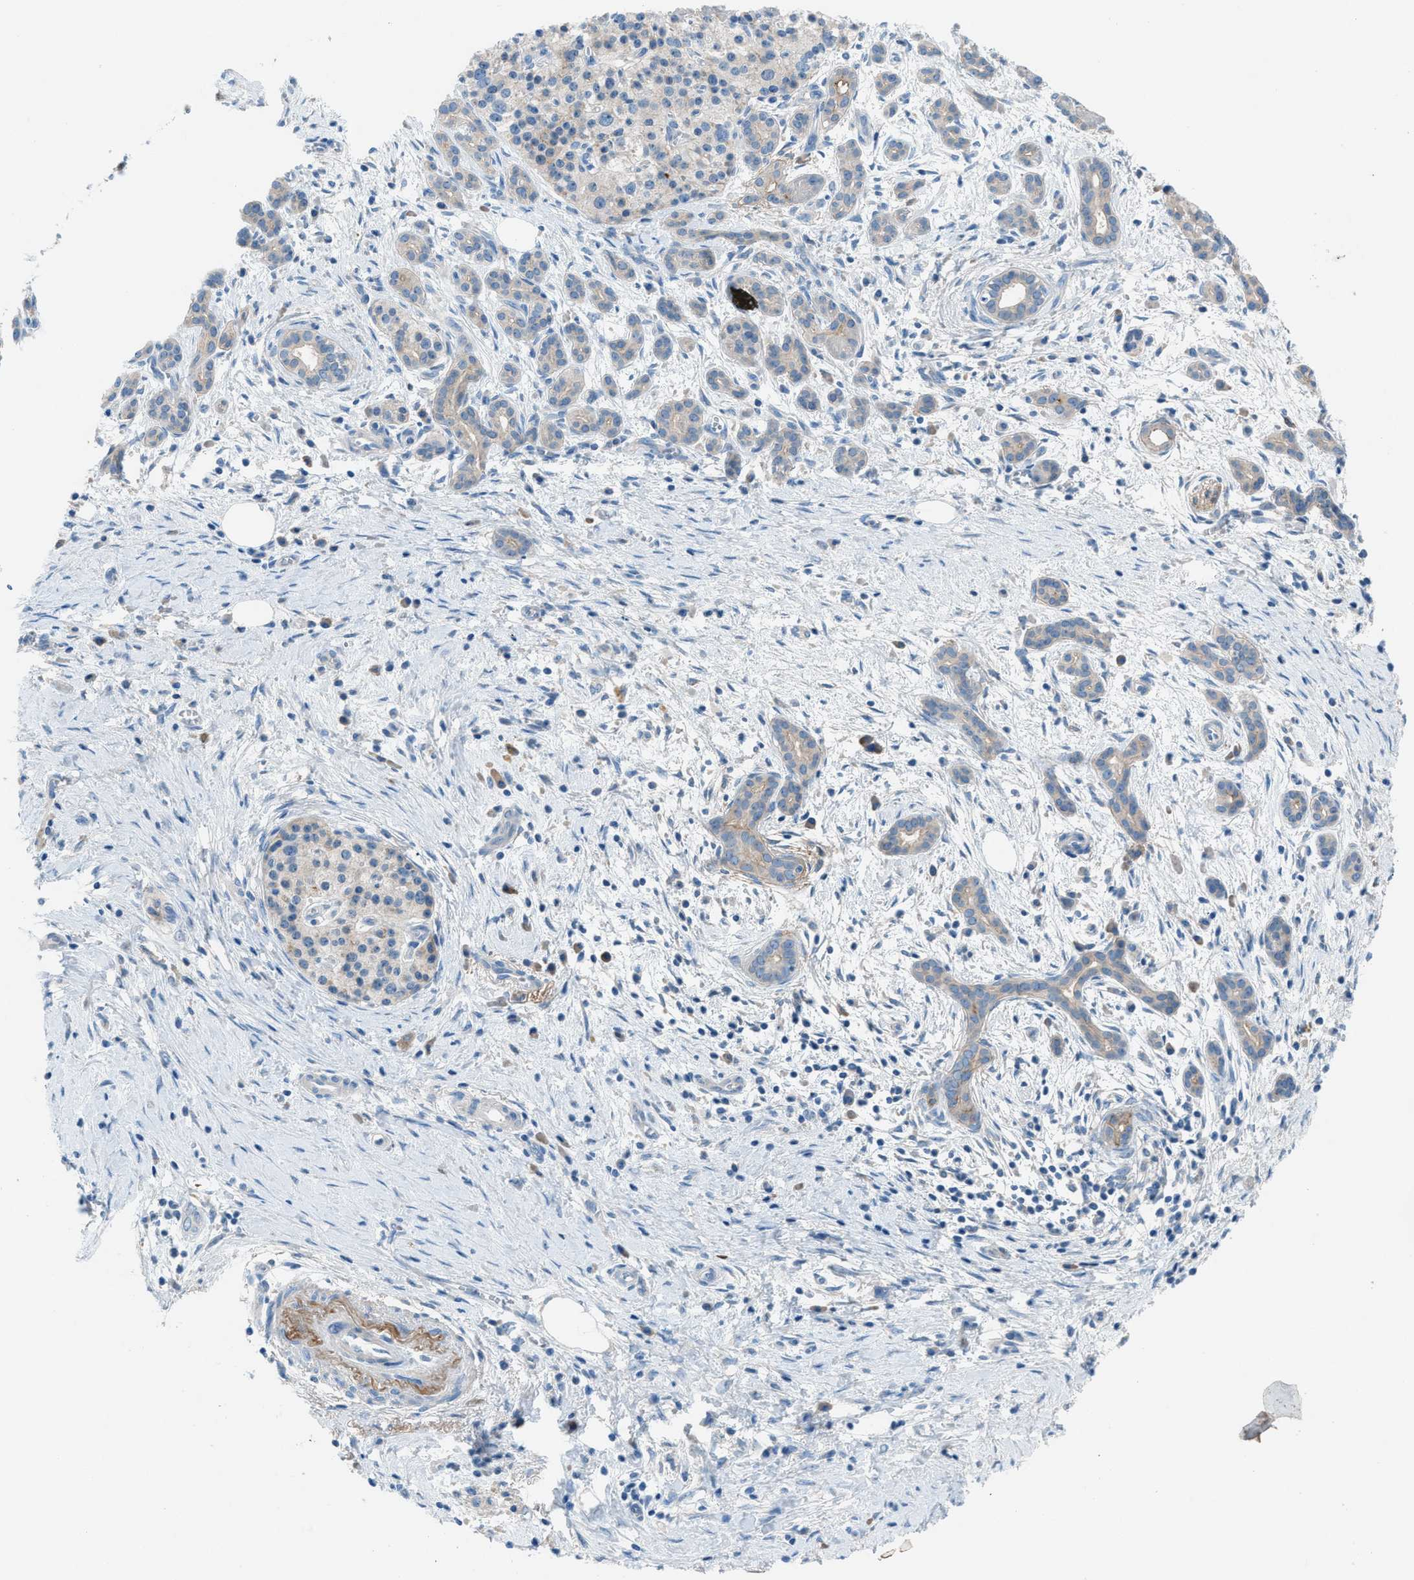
{"staining": {"intensity": "weak", "quantity": "25%-75%", "location": "cytoplasmic/membranous"}, "tissue": "pancreatic cancer", "cell_type": "Tumor cells", "image_type": "cancer", "snomed": [{"axis": "morphology", "description": "Adenocarcinoma, NOS"}, {"axis": "topography", "description": "Pancreas"}], "caption": "A photomicrograph of human pancreatic cancer stained for a protein reveals weak cytoplasmic/membranous brown staining in tumor cells. Using DAB (3,3'-diaminobenzidine) (brown) and hematoxylin (blue) stains, captured at high magnification using brightfield microscopy.", "gene": "C5AR2", "patient": {"sex": "female", "age": 70}}